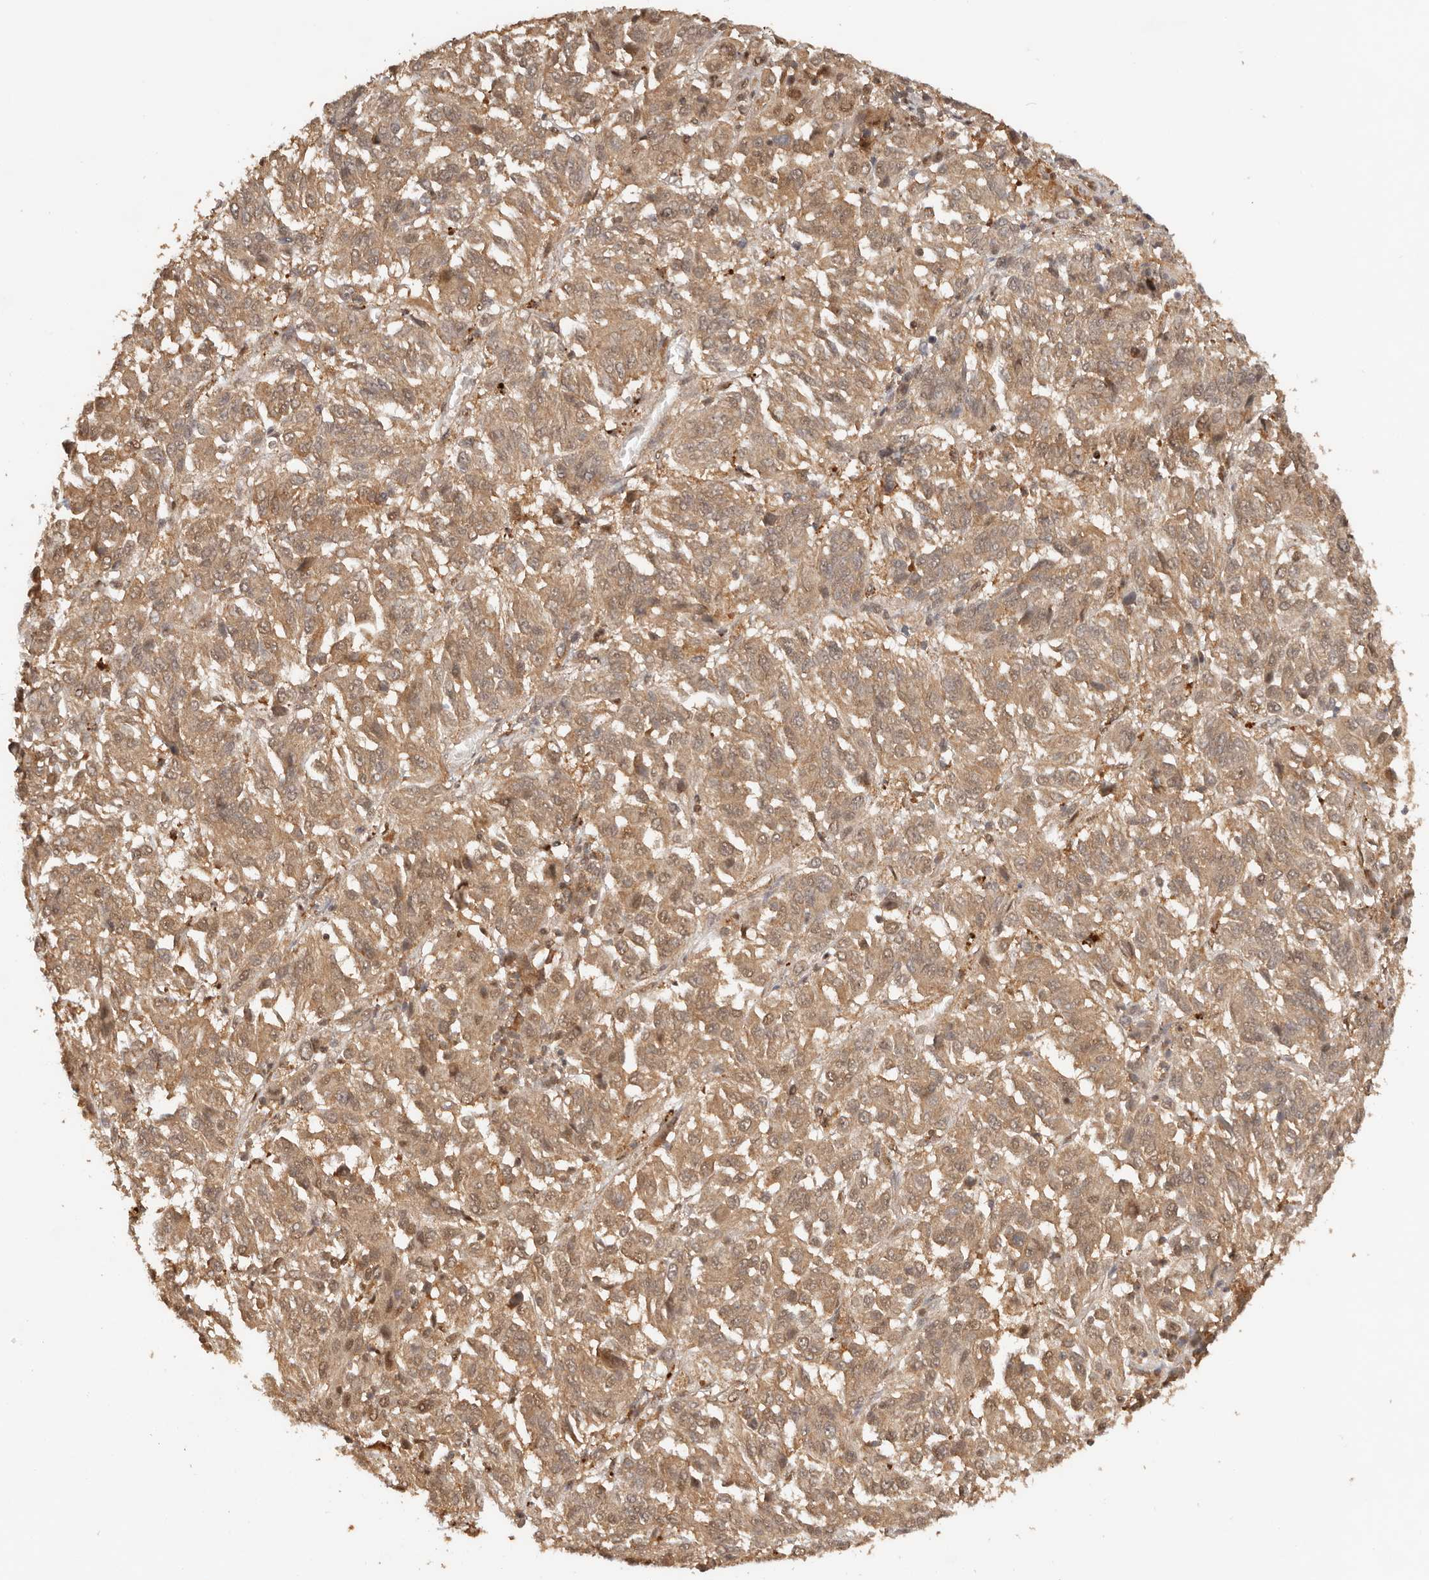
{"staining": {"intensity": "moderate", "quantity": ">75%", "location": "cytoplasmic/membranous,nuclear"}, "tissue": "melanoma", "cell_type": "Tumor cells", "image_type": "cancer", "snomed": [{"axis": "morphology", "description": "Malignant melanoma, Metastatic site"}, {"axis": "topography", "description": "Lung"}], "caption": "Human malignant melanoma (metastatic site) stained for a protein (brown) demonstrates moderate cytoplasmic/membranous and nuclear positive staining in about >75% of tumor cells.", "gene": "PSMA5", "patient": {"sex": "male", "age": 64}}